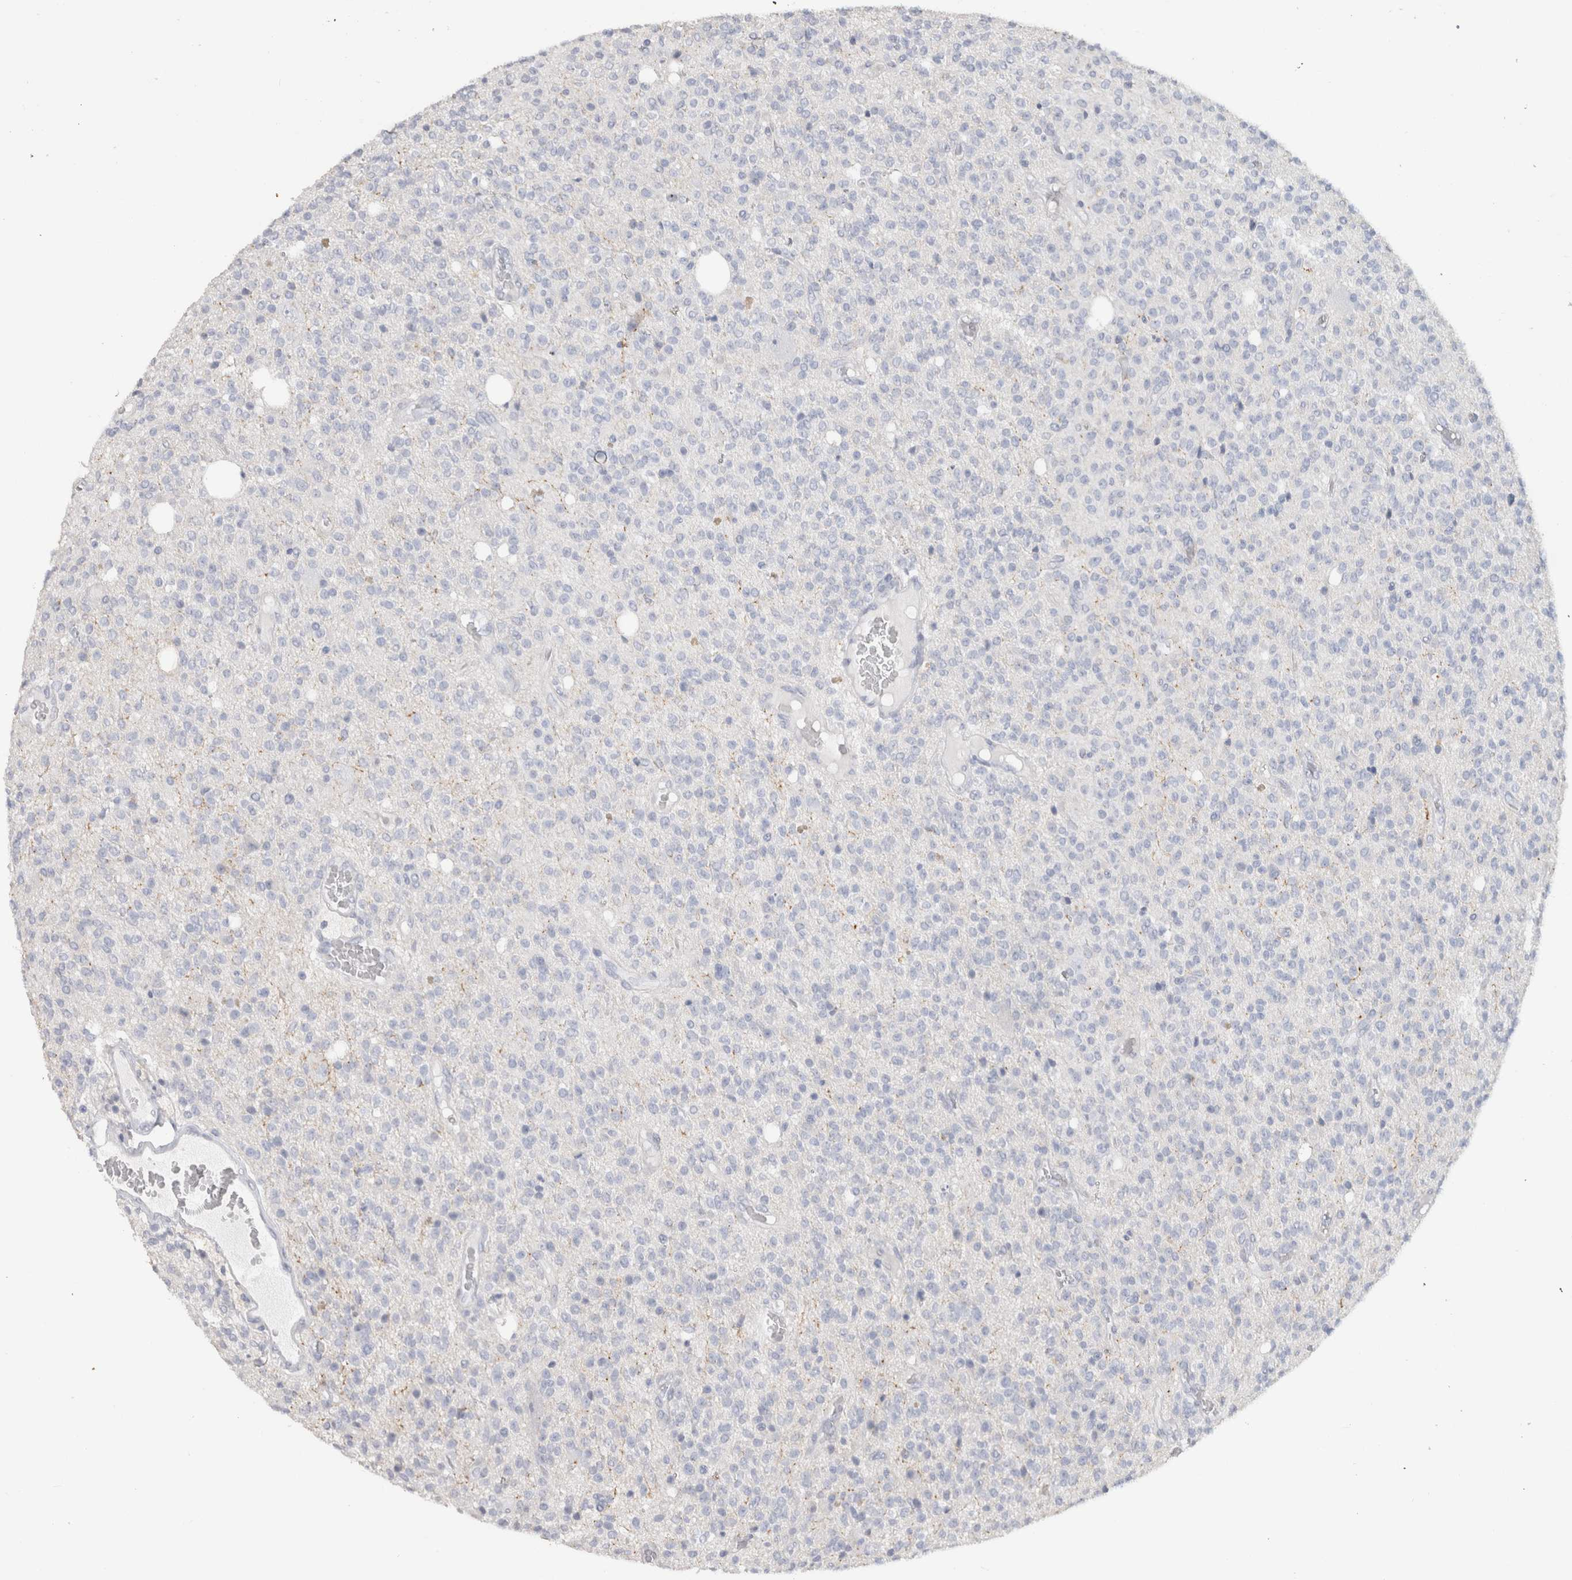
{"staining": {"intensity": "negative", "quantity": "none", "location": "none"}, "tissue": "glioma", "cell_type": "Tumor cells", "image_type": "cancer", "snomed": [{"axis": "morphology", "description": "Glioma, malignant, High grade"}, {"axis": "topography", "description": "Brain"}], "caption": "Malignant high-grade glioma was stained to show a protein in brown. There is no significant expression in tumor cells.", "gene": "SLC6A1", "patient": {"sex": "male", "age": 34}}